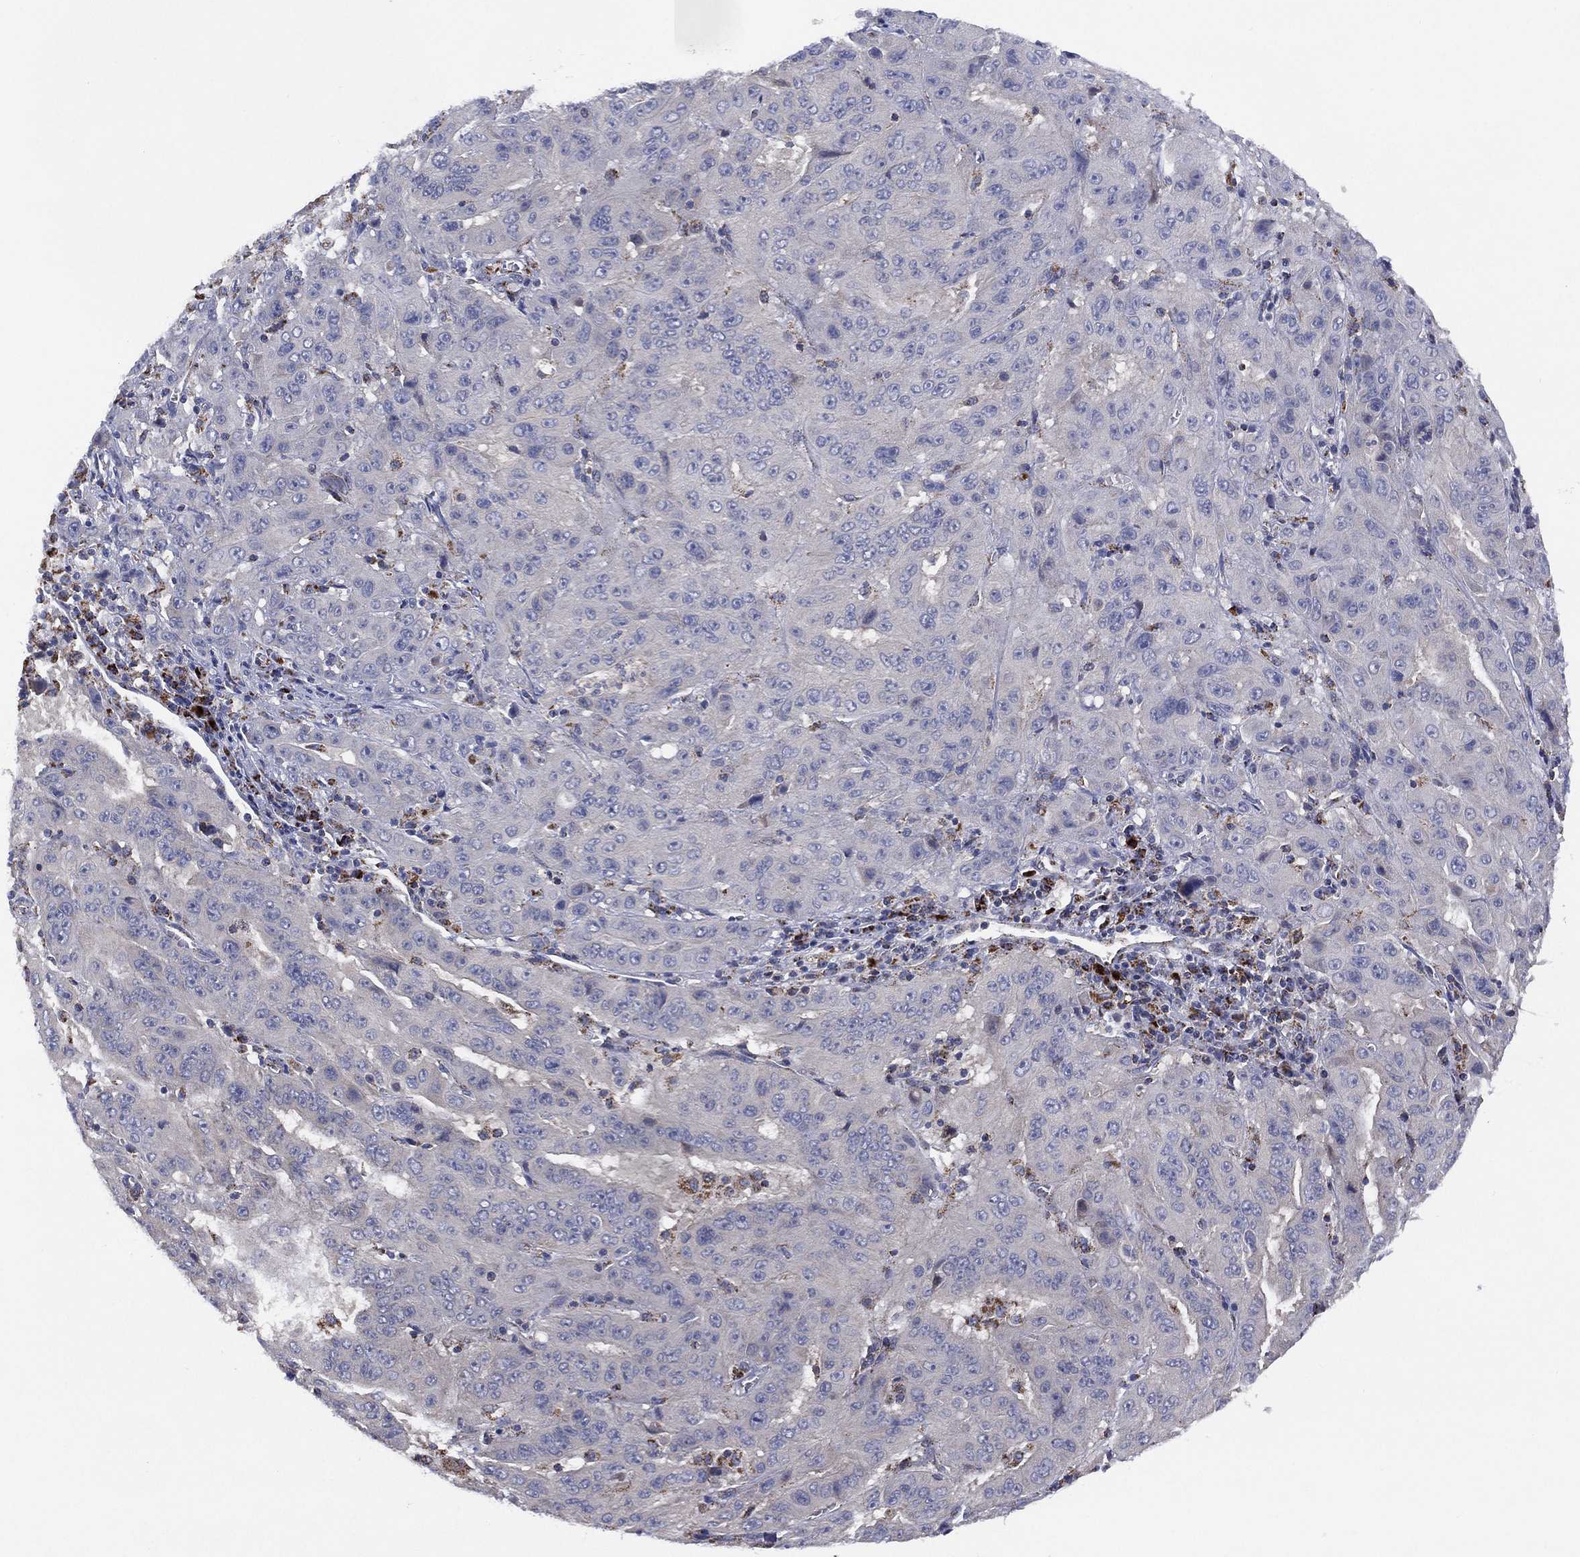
{"staining": {"intensity": "negative", "quantity": "none", "location": "none"}, "tissue": "pancreatic cancer", "cell_type": "Tumor cells", "image_type": "cancer", "snomed": [{"axis": "morphology", "description": "Adenocarcinoma, NOS"}, {"axis": "topography", "description": "Pancreas"}], "caption": "A histopathology image of human pancreatic cancer is negative for staining in tumor cells.", "gene": "PPP2R5A", "patient": {"sex": "male", "age": 63}}